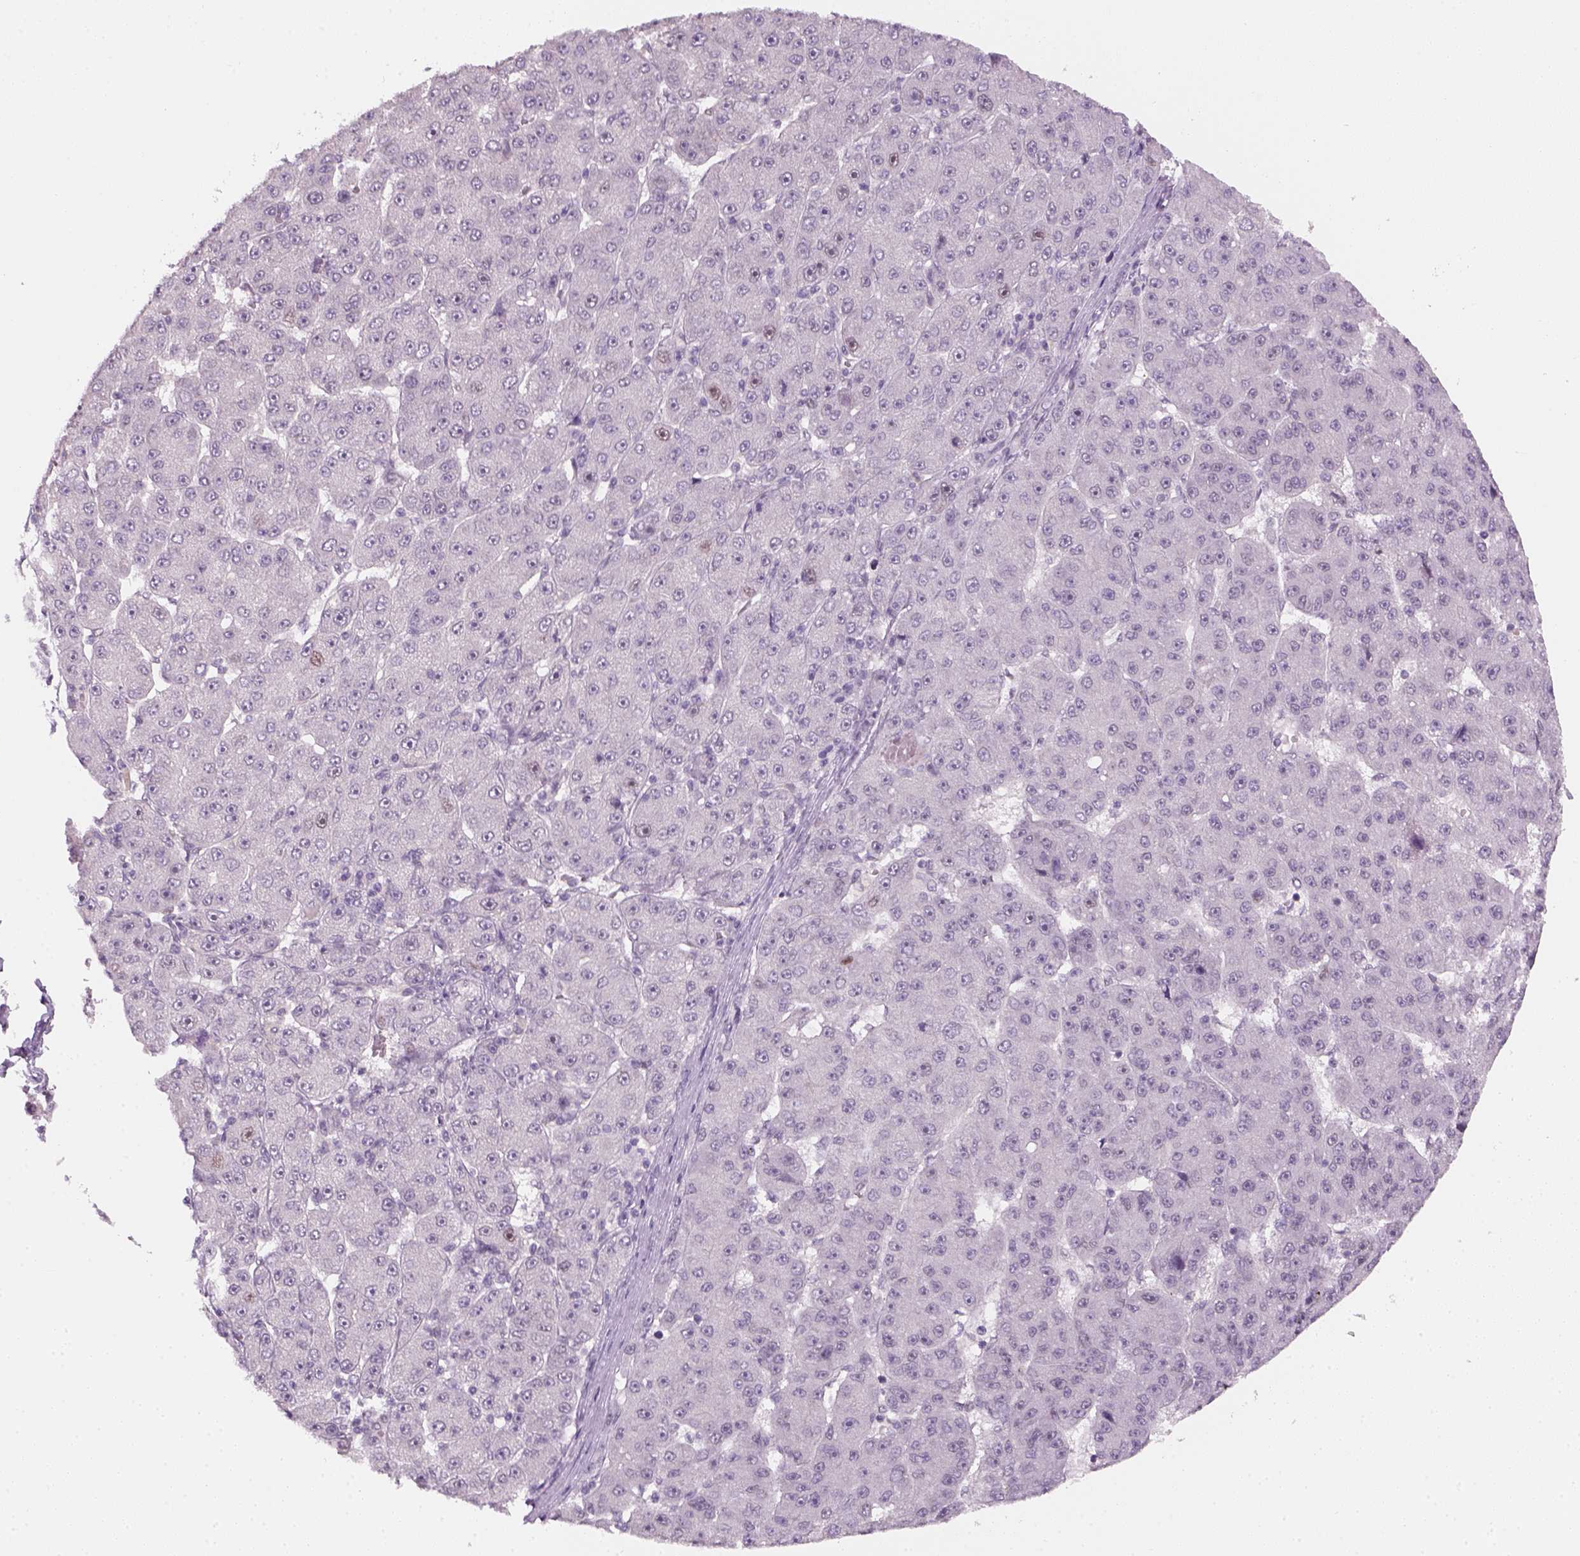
{"staining": {"intensity": "negative", "quantity": "none", "location": "none"}, "tissue": "liver cancer", "cell_type": "Tumor cells", "image_type": "cancer", "snomed": [{"axis": "morphology", "description": "Carcinoma, Hepatocellular, NOS"}, {"axis": "topography", "description": "Liver"}], "caption": "IHC micrograph of neoplastic tissue: human liver cancer (hepatocellular carcinoma) stained with DAB displays no significant protein positivity in tumor cells.", "gene": "TP53", "patient": {"sex": "male", "age": 67}}